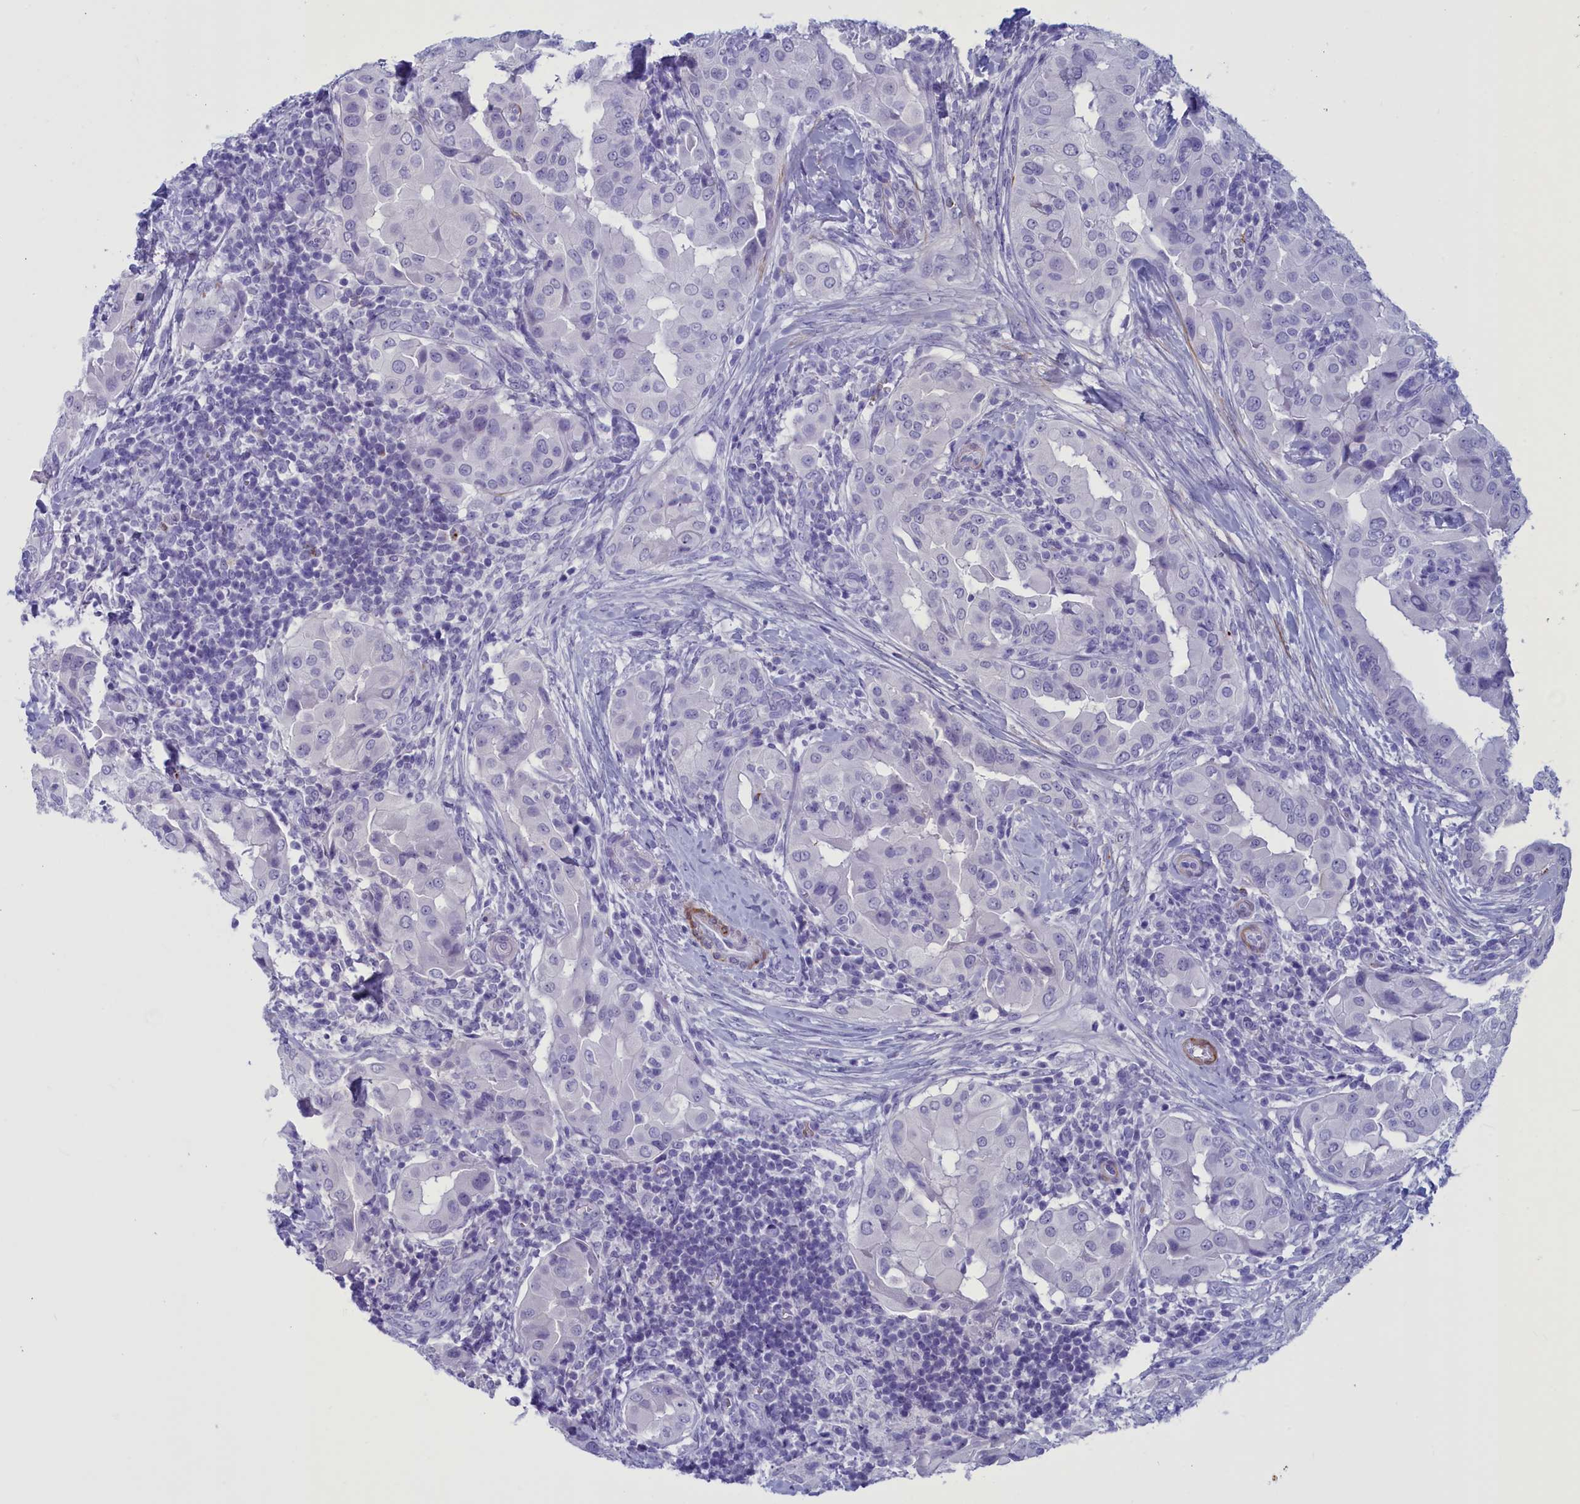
{"staining": {"intensity": "negative", "quantity": "none", "location": "none"}, "tissue": "thyroid cancer", "cell_type": "Tumor cells", "image_type": "cancer", "snomed": [{"axis": "morphology", "description": "Papillary adenocarcinoma, NOS"}, {"axis": "topography", "description": "Thyroid gland"}], "caption": "Papillary adenocarcinoma (thyroid) was stained to show a protein in brown. There is no significant expression in tumor cells.", "gene": "GAPDHS", "patient": {"sex": "male", "age": 33}}